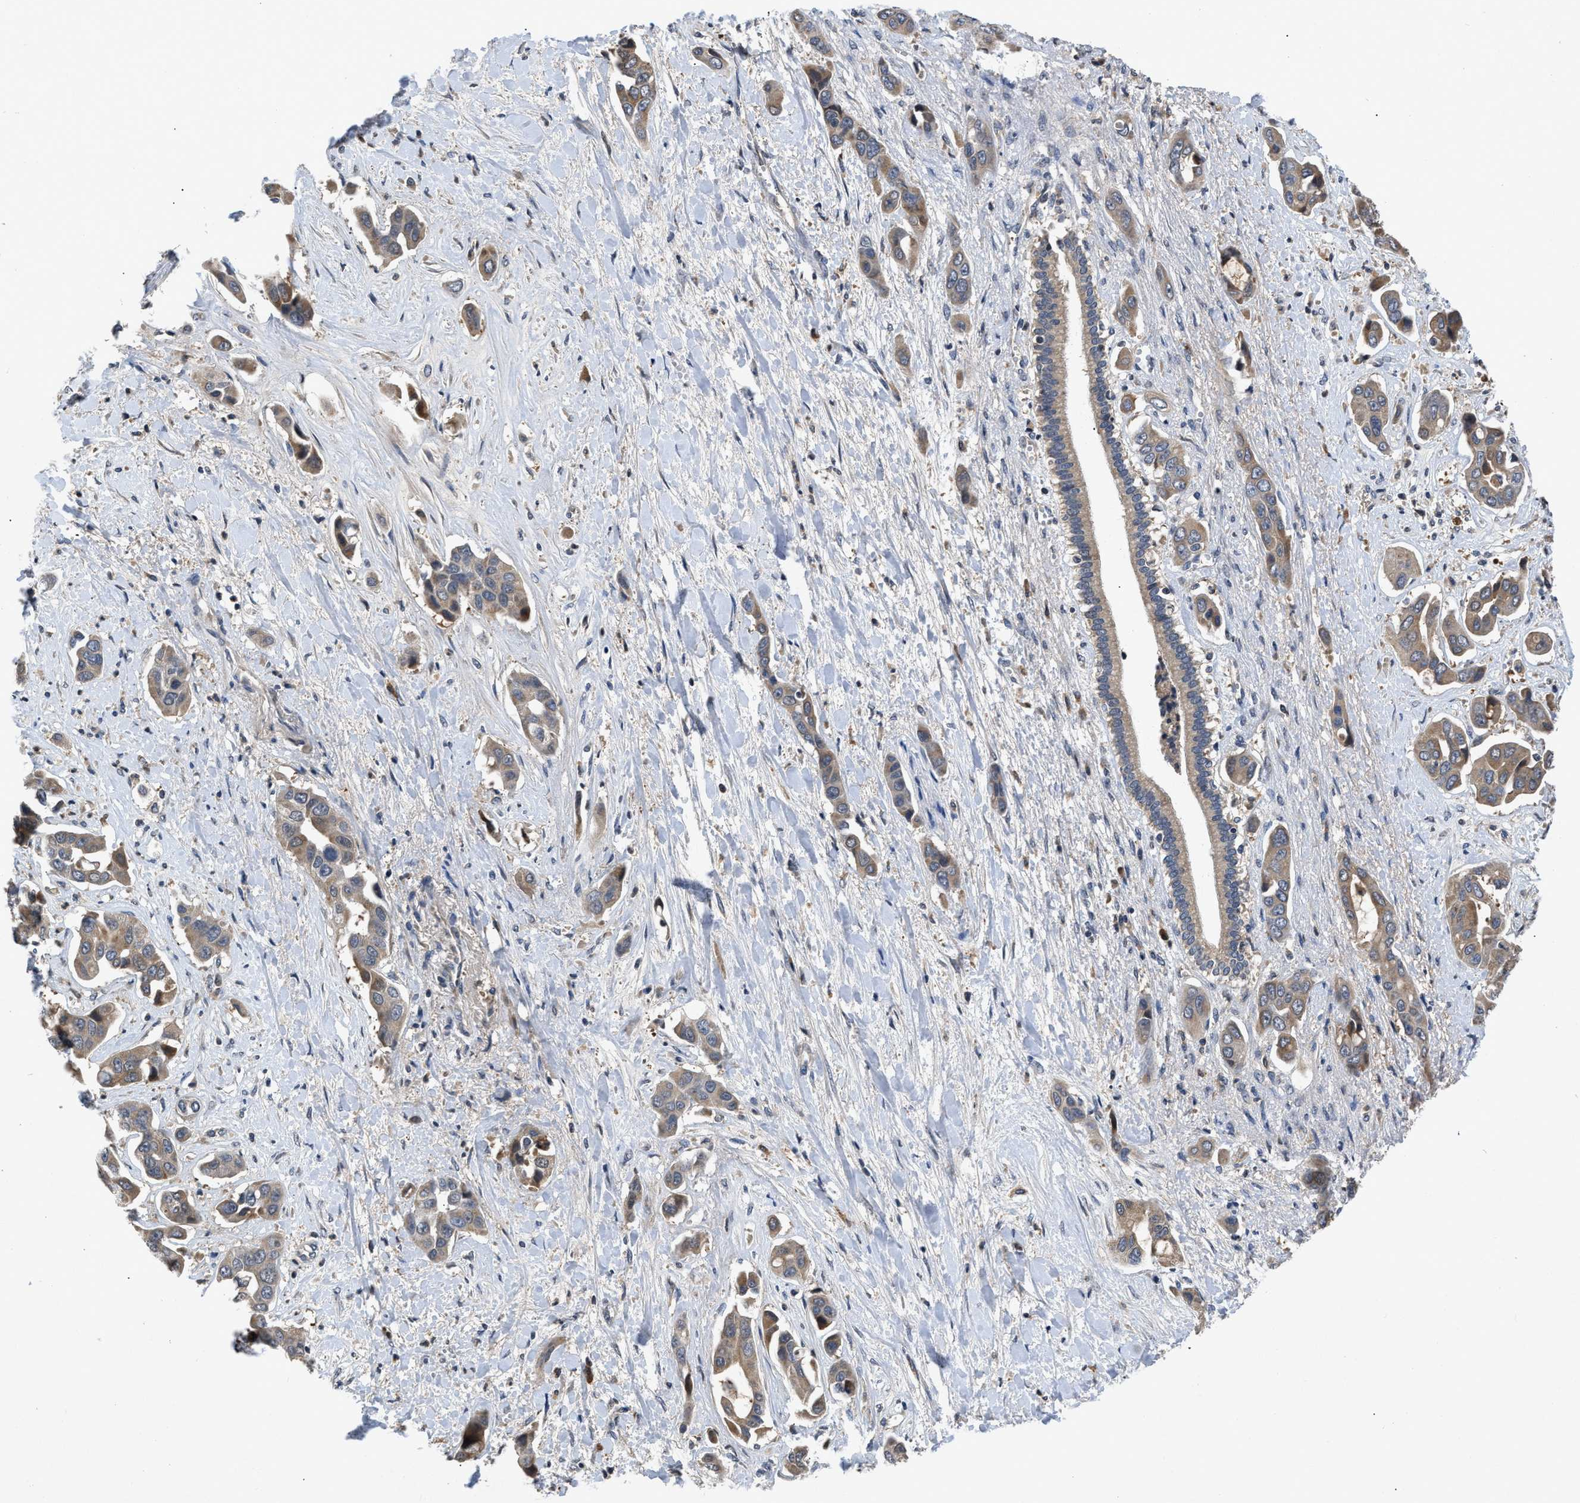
{"staining": {"intensity": "moderate", "quantity": ">75%", "location": "cytoplasmic/membranous"}, "tissue": "liver cancer", "cell_type": "Tumor cells", "image_type": "cancer", "snomed": [{"axis": "morphology", "description": "Cholangiocarcinoma"}, {"axis": "topography", "description": "Liver"}], "caption": "Liver cancer (cholangiocarcinoma) was stained to show a protein in brown. There is medium levels of moderate cytoplasmic/membranous staining in approximately >75% of tumor cells.", "gene": "VPS4A", "patient": {"sex": "female", "age": 52}}